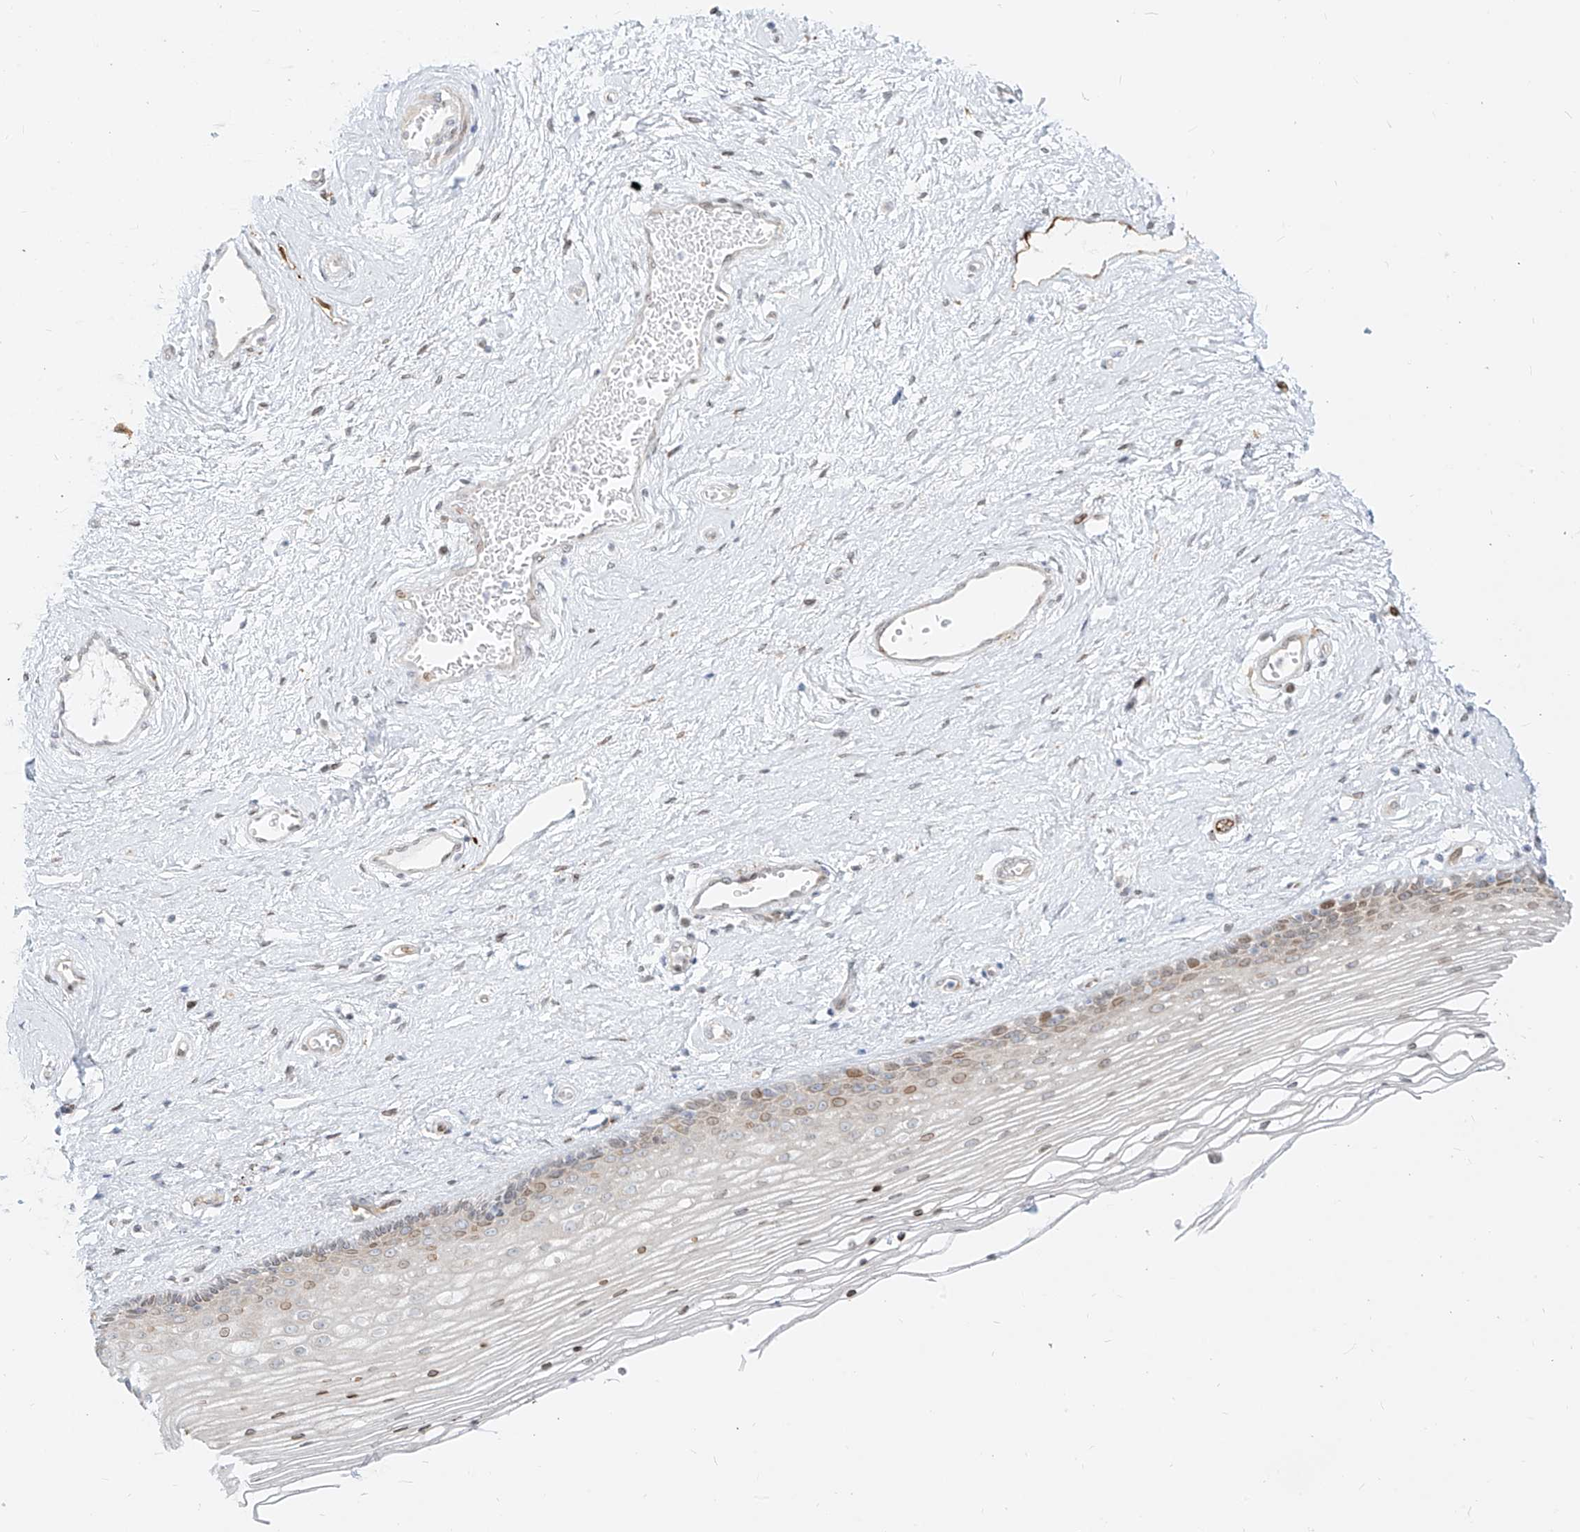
{"staining": {"intensity": "moderate", "quantity": "<25%", "location": "nuclear"}, "tissue": "vagina", "cell_type": "Squamous epithelial cells", "image_type": "normal", "snomed": [{"axis": "morphology", "description": "Normal tissue, NOS"}, {"axis": "topography", "description": "Vagina"}], "caption": "The photomicrograph reveals staining of normal vagina, revealing moderate nuclear protein positivity (brown color) within squamous epithelial cells.", "gene": "NHSL1", "patient": {"sex": "female", "age": 46}}